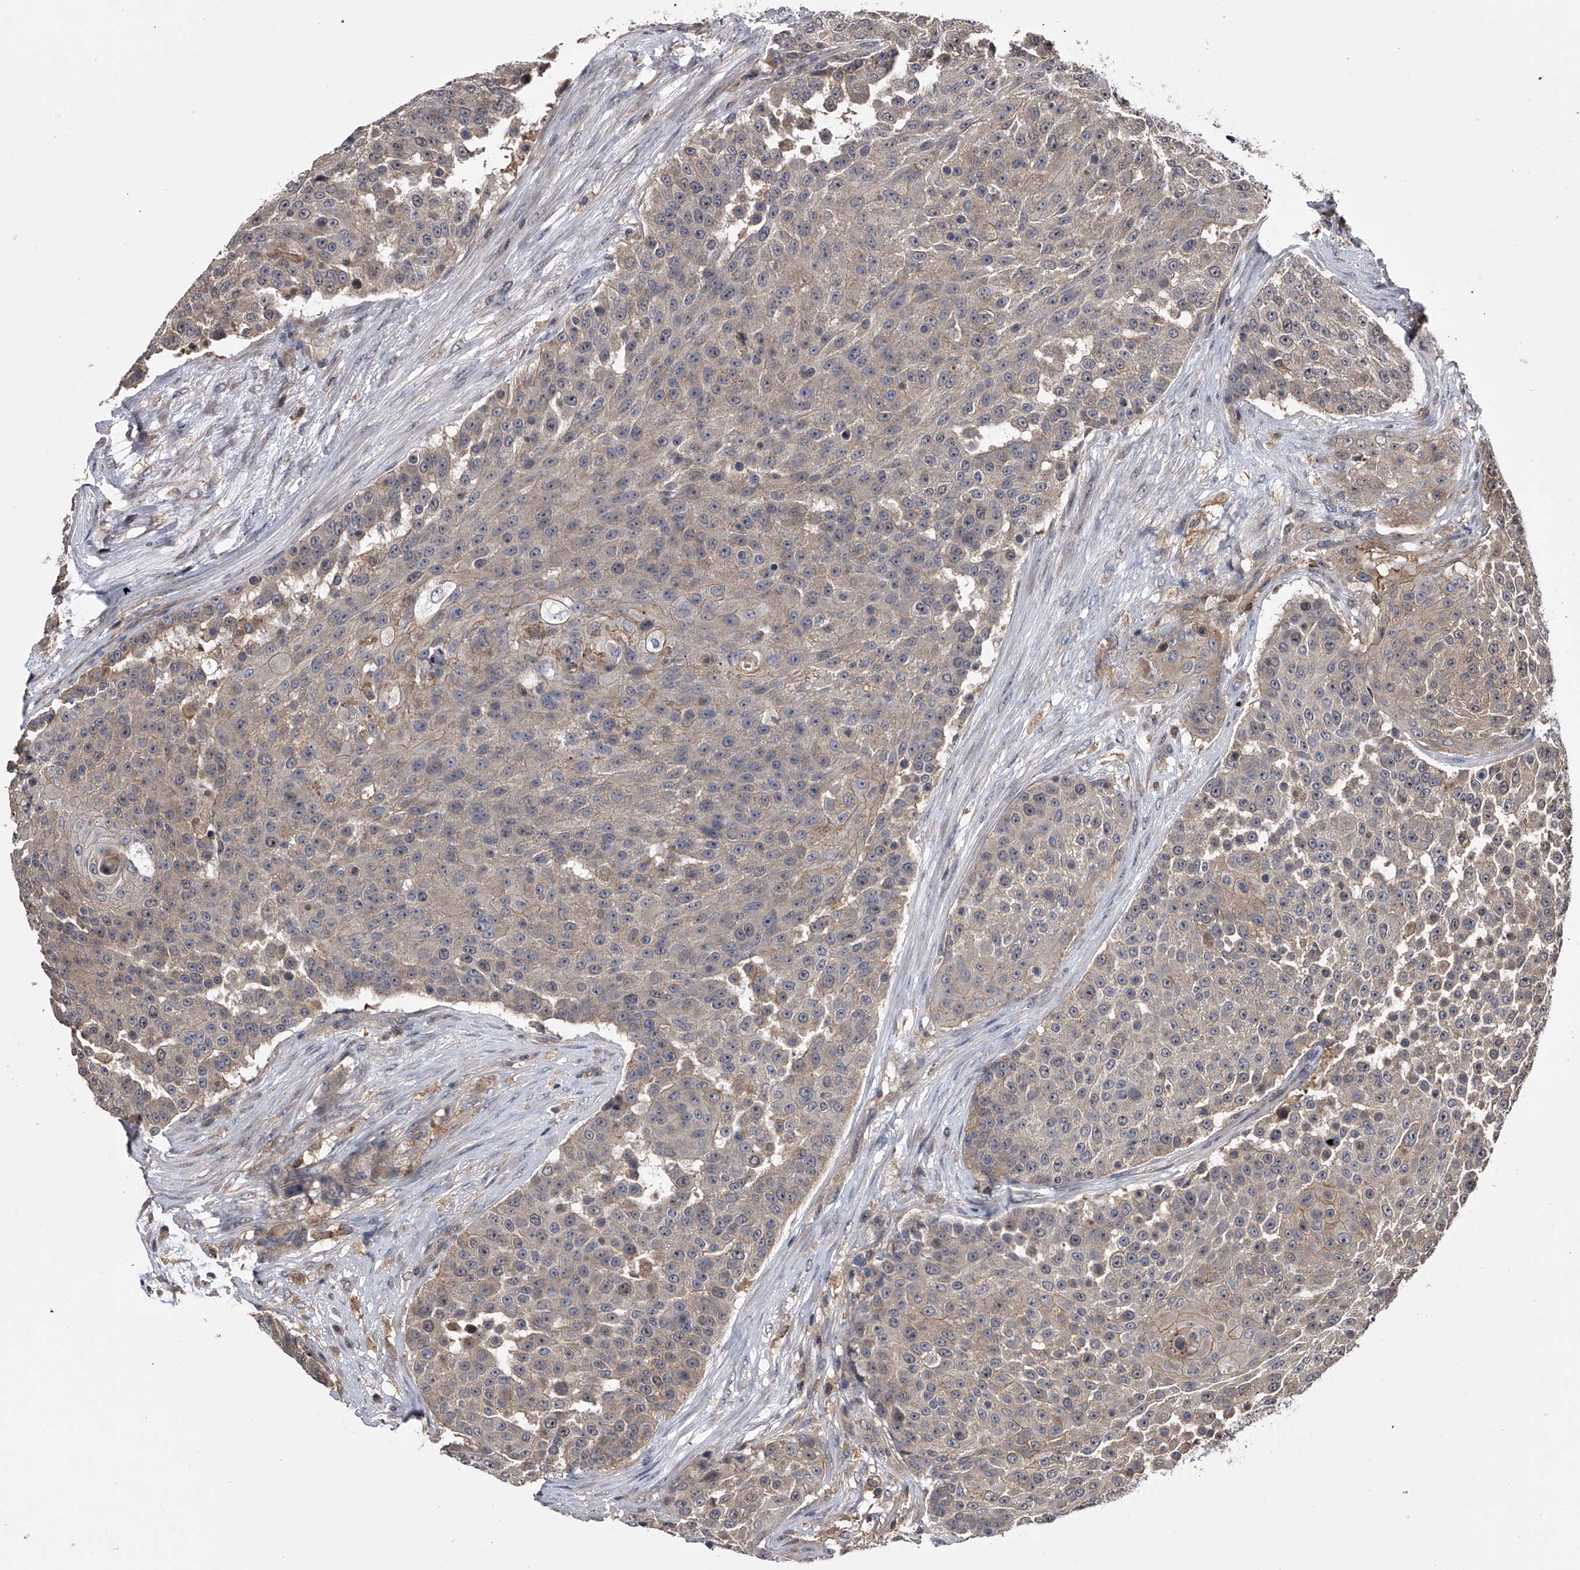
{"staining": {"intensity": "weak", "quantity": "25%-75%", "location": "cytoplasmic/membranous"}, "tissue": "urothelial cancer", "cell_type": "Tumor cells", "image_type": "cancer", "snomed": [{"axis": "morphology", "description": "Urothelial carcinoma, High grade"}, {"axis": "topography", "description": "Urinary bladder"}], "caption": "Urothelial cancer stained with DAB (3,3'-diaminobenzidine) IHC shows low levels of weak cytoplasmic/membranous expression in approximately 25%-75% of tumor cells.", "gene": "PAN3", "patient": {"sex": "female", "age": 63}}